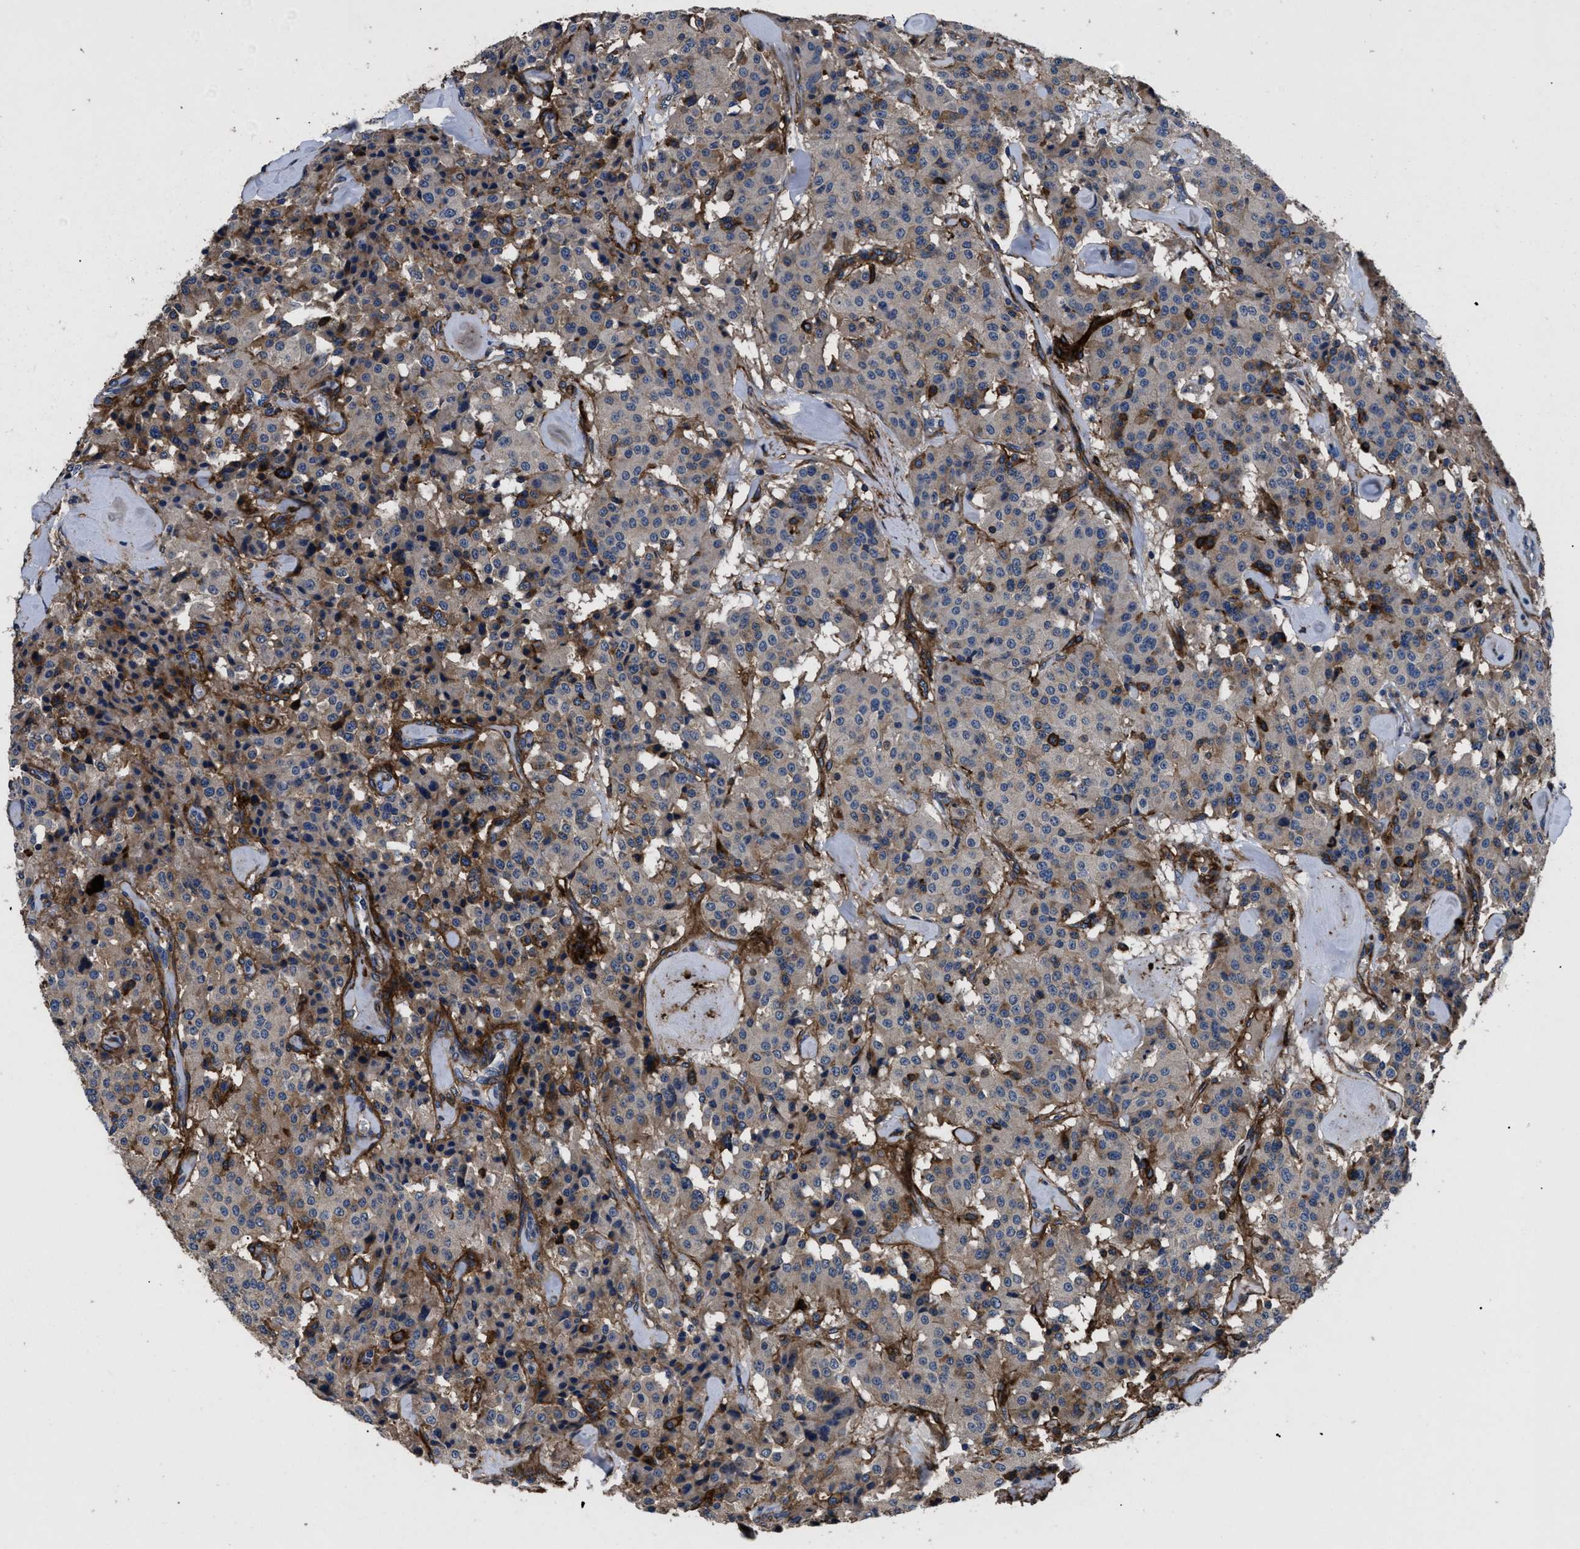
{"staining": {"intensity": "weak", "quantity": ">75%", "location": "cytoplasmic/membranous"}, "tissue": "carcinoid", "cell_type": "Tumor cells", "image_type": "cancer", "snomed": [{"axis": "morphology", "description": "Carcinoid, malignant, NOS"}, {"axis": "topography", "description": "Lung"}], "caption": "The photomicrograph displays immunohistochemical staining of carcinoid. There is weak cytoplasmic/membranous positivity is present in about >75% of tumor cells. (DAB IHC, brown staining for protein, blue staining for nuclei).", "gene": "CD276", "patient": {"sex": "male", "age": 30}}